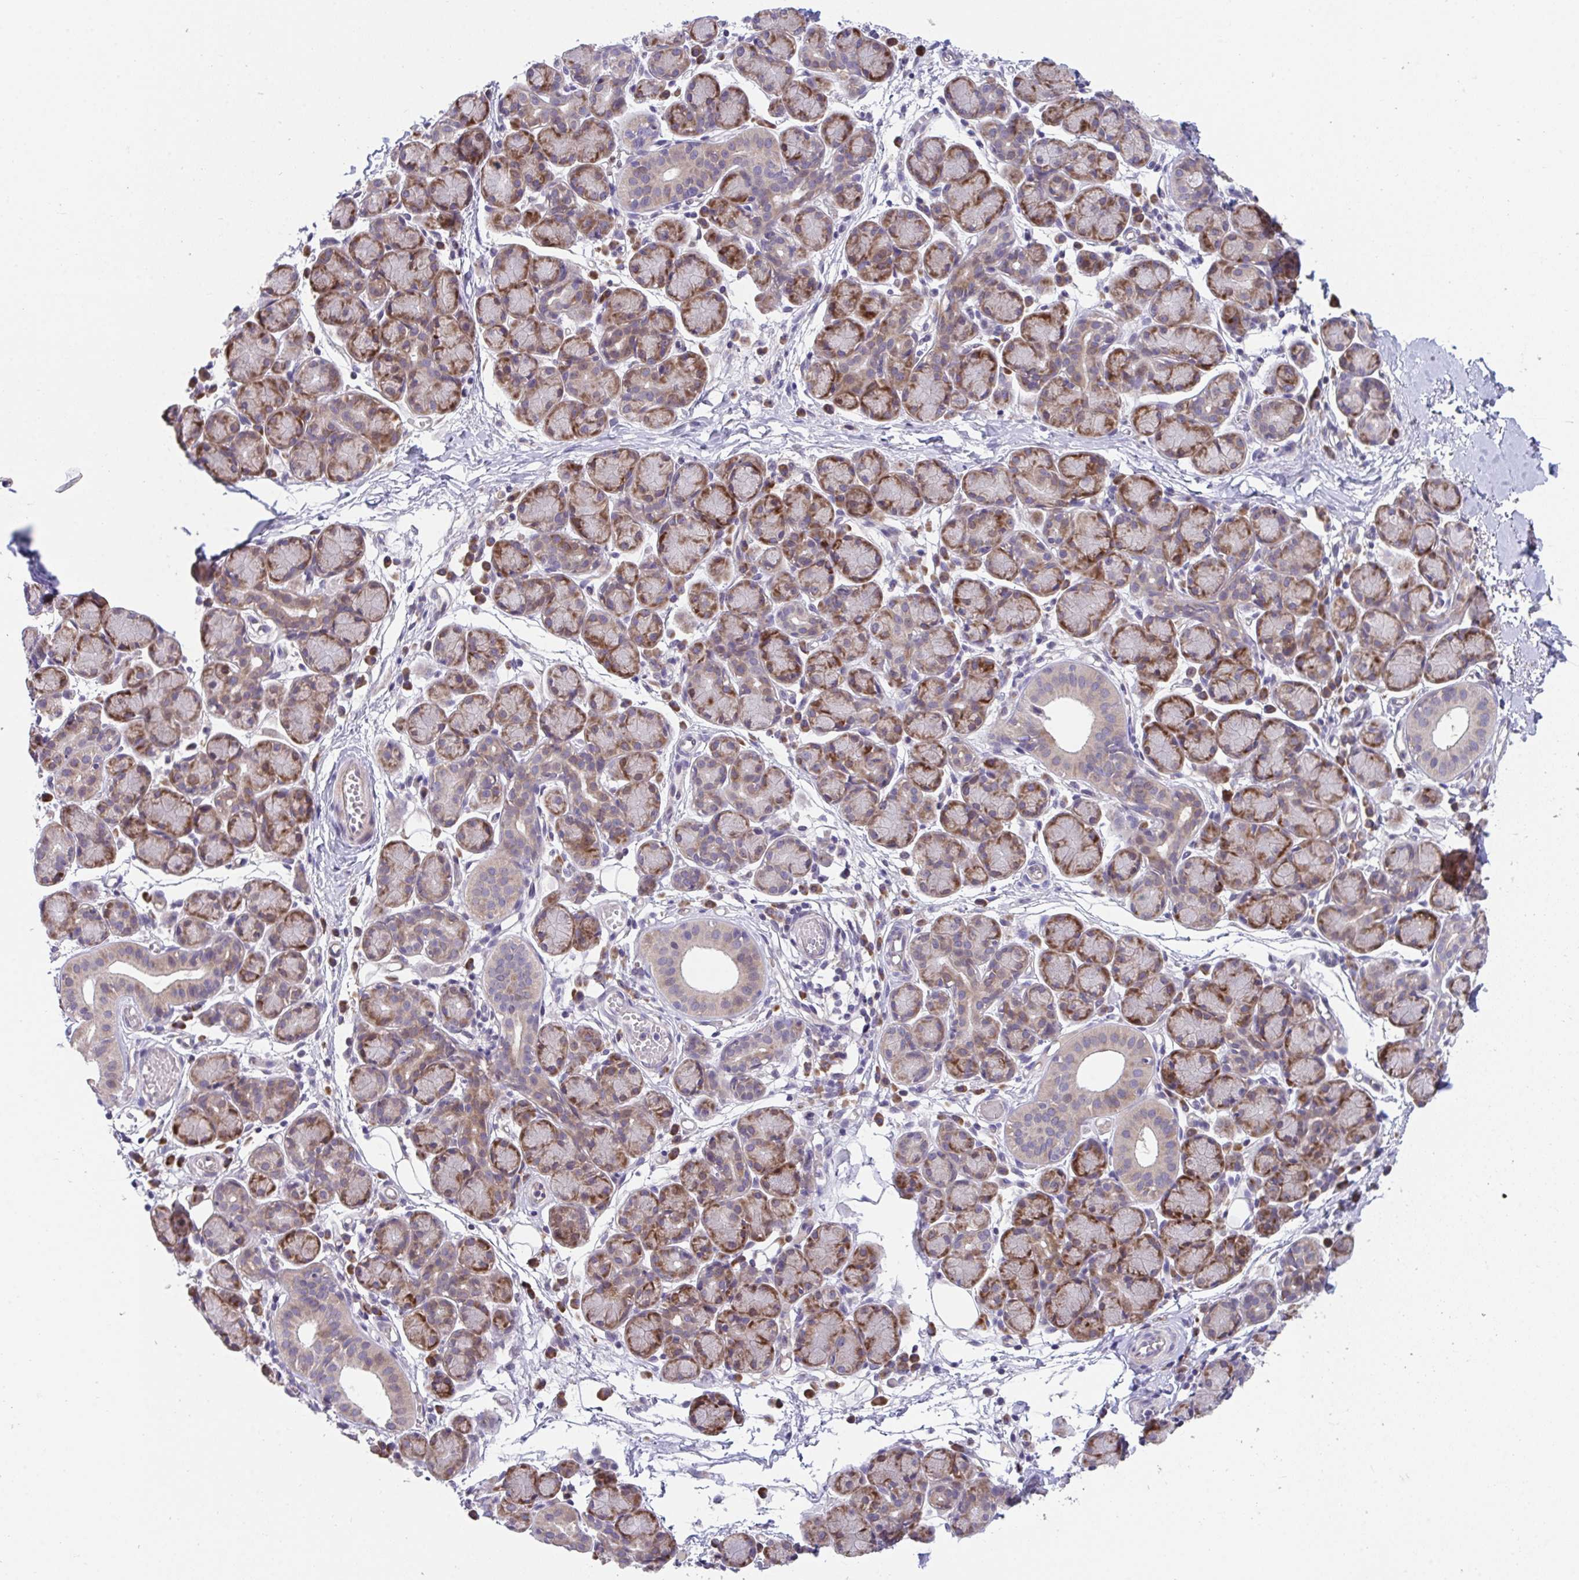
{"staining": {"intensity": "moderate", "quantity": "25%-75%", "location": "cytoplasmic/membranous"}, "tissue": "salivary gland", "cell_type": "Glandular cells", "image_type": "normal", "snomed": [{"axis": "morphology", "description": "Normal tissue, NOS"}, {"axis": "morphology", "description": "Inflammation, NOS"}, {"axis": "topography", "description": "Lymph node"}, {"axis": "topography", "description": "Salivary gland"}], "caption": "IHC micrograph of unremarkable salivary gland: human salivary gland stained using IHC demonstrates medium levels of moderate protein expression localized specifically in the cytoplasmic/membranous of glandular cells, appearing as a cytoplasmic/membranous brown color.", "gene": "SUSD4", "patient": {"sex": "male", "age": 3}}